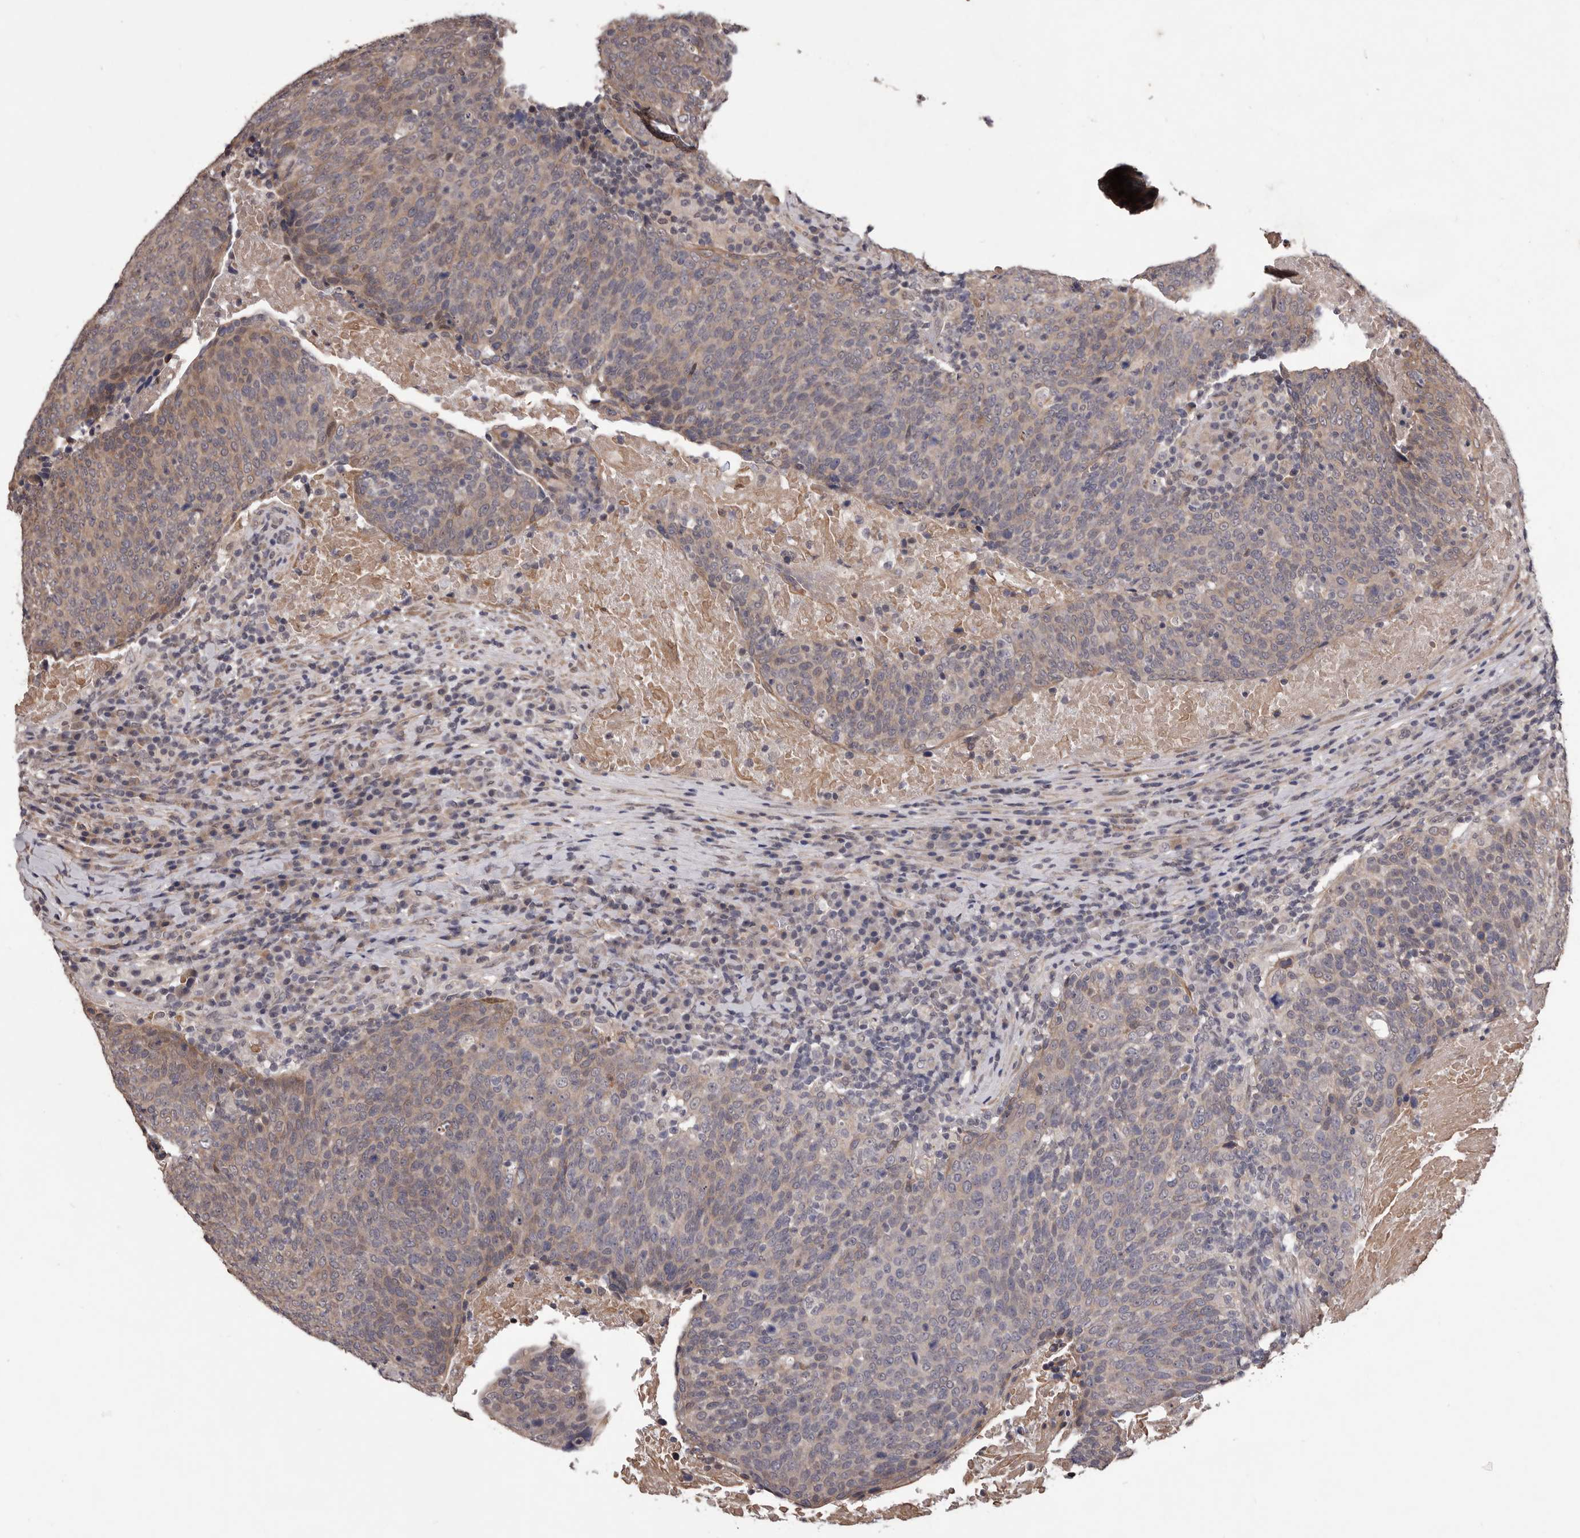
{"staining": {"intensity": "weak", "quantity": "25%-75%", "location": "cytoplasmic/membranous"}, "tissue": "head and neck cancer", "cell_type": "Tumor cells", "image_type": "cancer", "snomed": [{"axis": "morphology", "description": "Squamous cell carcinoma, NOS"}, {"axis": "morphology", "description": "Squamous cell carcinoma, metastatic, NOS"}, {"axis": "topography", "description": "Lymph node"}, {"axis": "topography", "description": "Head-Neck"}], "caption": "Immunohistochemical staining of head and neck cancer displays low levels of weak cytoplasmic/membranous protein expression in approximately 25%-75% of tumor cells.", "gene": "CELF3", "patient": {"sex": "male", "age": 62}}